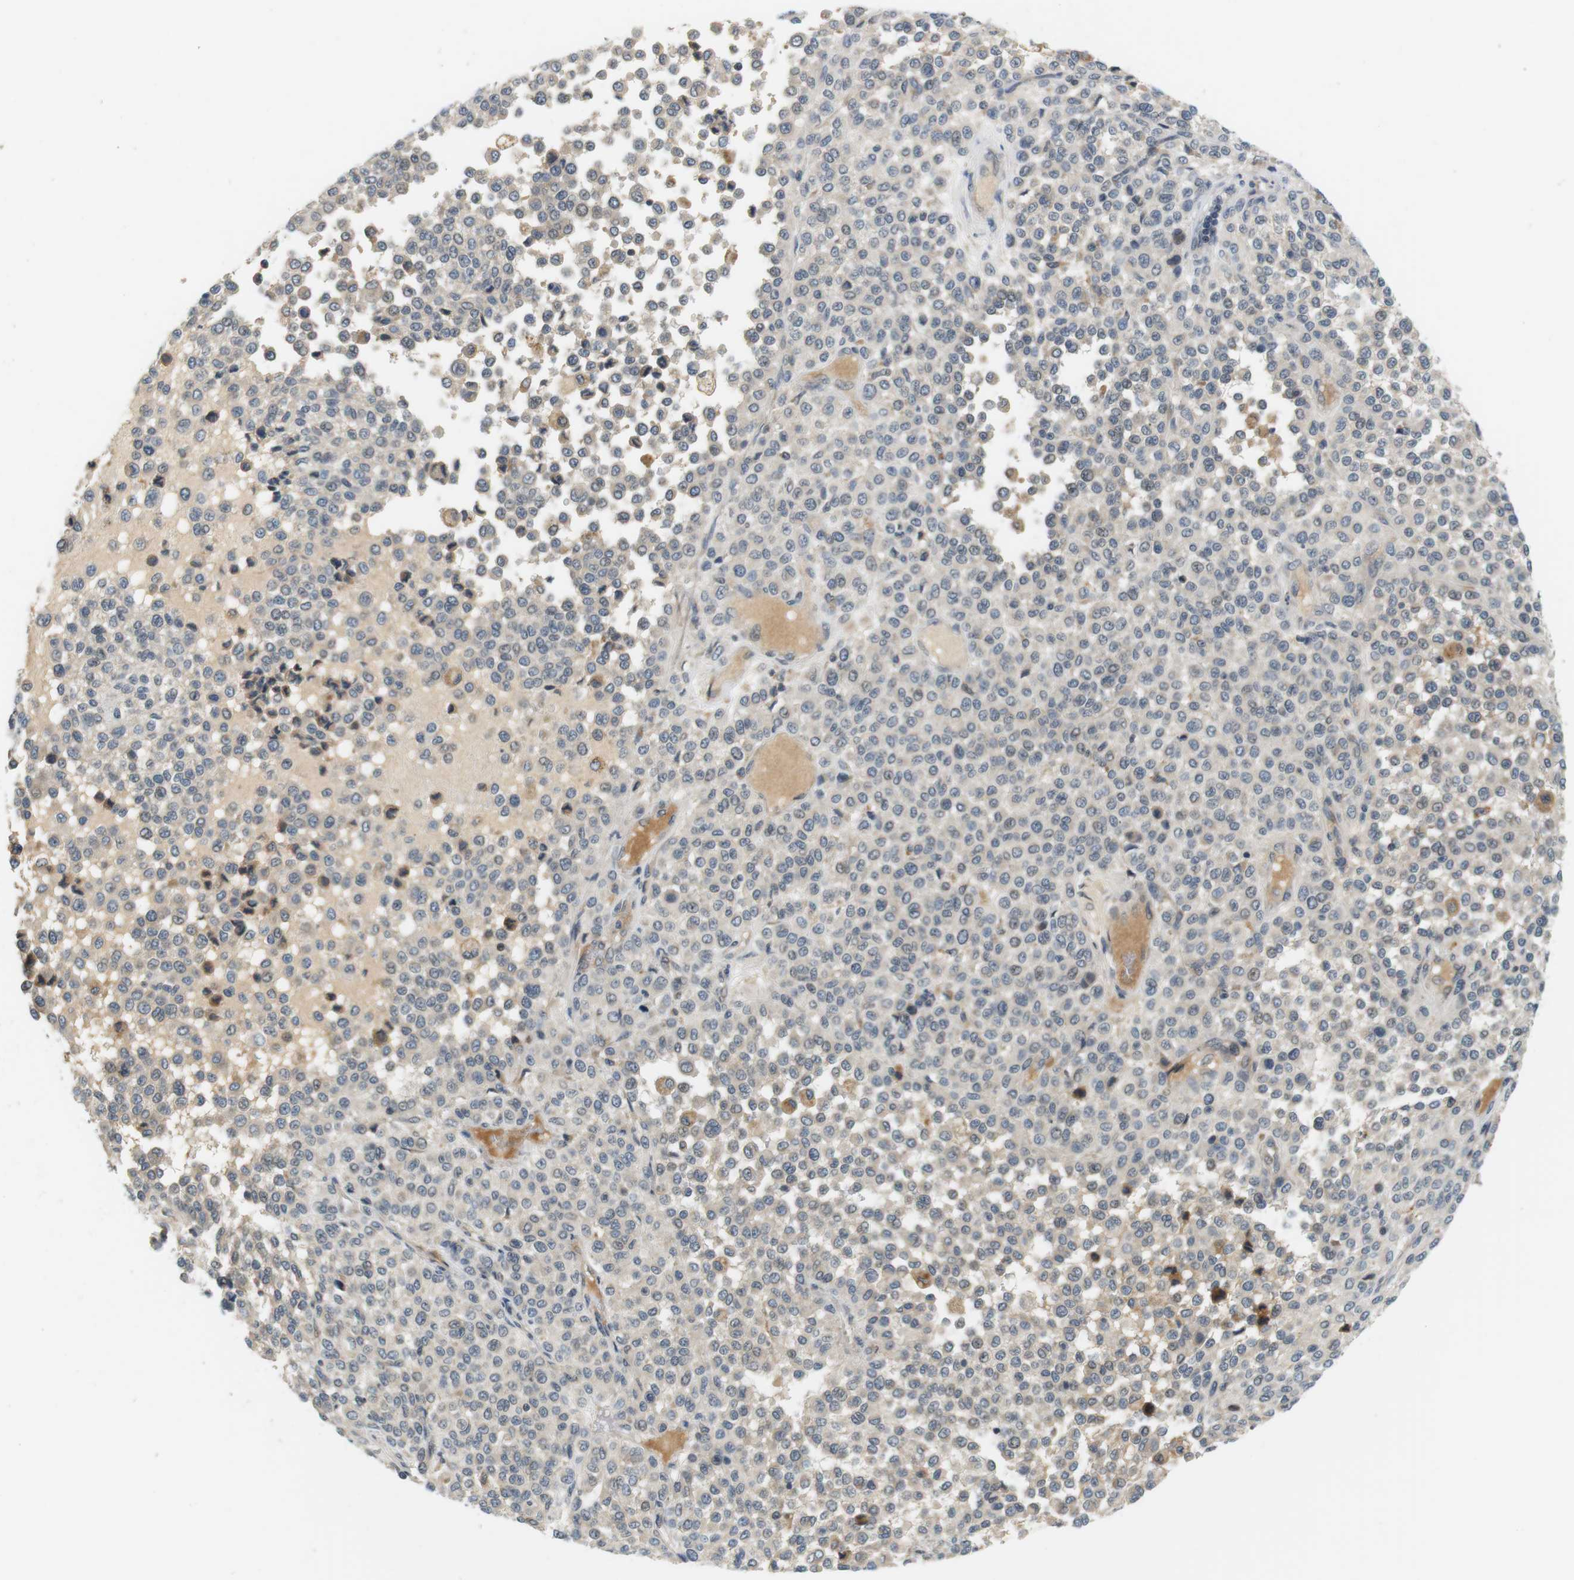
{"staining": {"intensity": "negative", "quantity": "none", "location": "none"}, "tissue": "melanoma", "cell_type": "Tumor cells", "image_type": "cancer", "snomed": [{"axis": "morphology", "description": "Malignant melanoma, Metastatic site"}, {"axis": "topography", "description": "Pancreas"}], "caption": "An immunohistochemistry (IHC) photomicrograph of melanoma is shown. There is no staining in tumor cells of melanoma.", "gene": "WNT7A", "patient": {"sex": "female", "age": 30}}